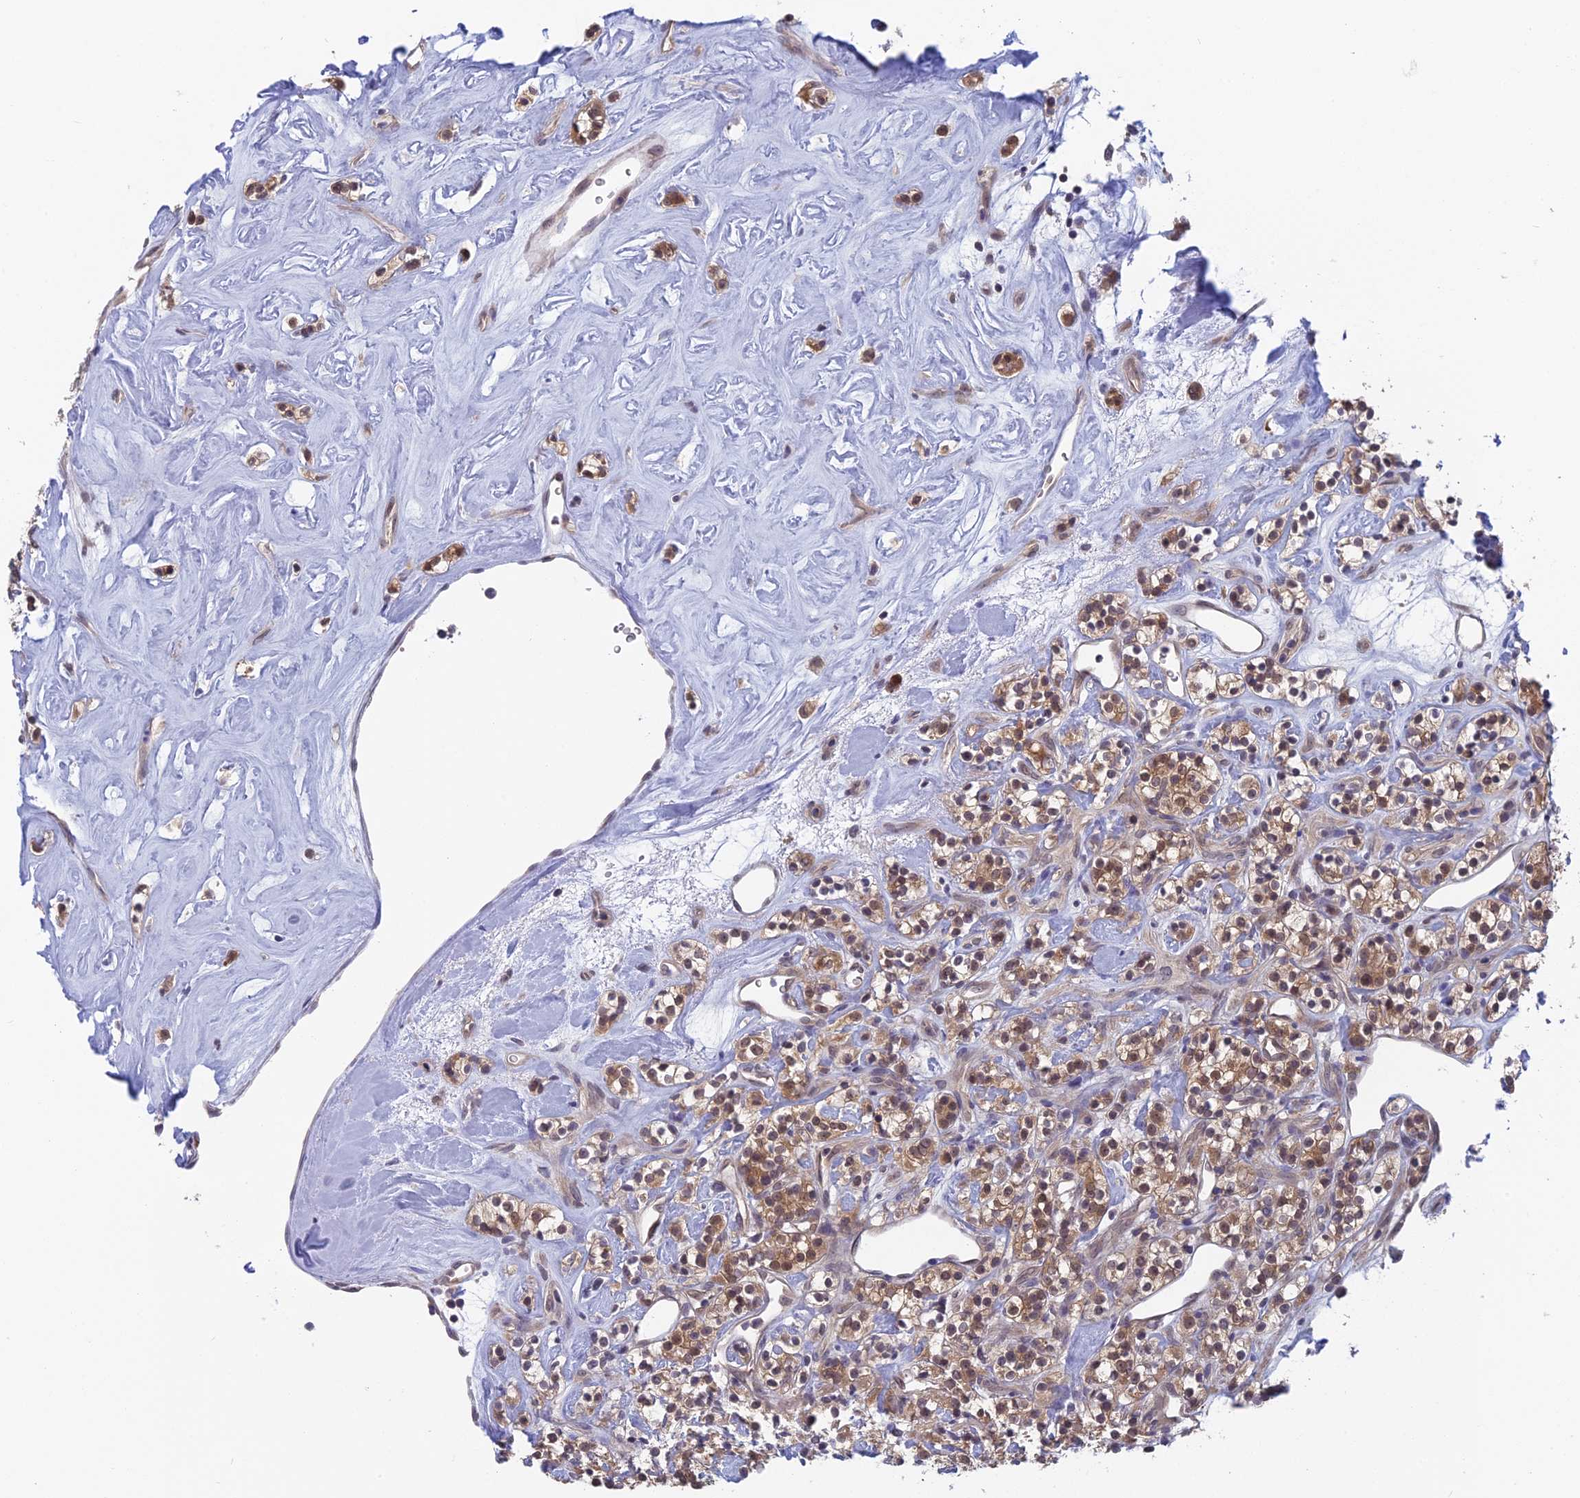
{"staining": {"intensity": "moderate", "quantity": "25%-75%", "location": "cytoplasmic/membranous,nuclear"}, "tissue": "renal cancer", "cell_type": "Tumor cells", "image_type": "cancer", "snomed": [{"axis": "morphology", "description": "Adenocarcinoma, NOS"}, {"axis": "topography", "description": "Kidney"}], "caption": "Immunohistochemistry (IHC) of renal adenocarcinoma demonstrates medium levels of moderate cytoplasmic/membranous and nuclear expression in approximately 25%-75% of tumor cells.", "gene": "MRI1", "patient": {"sex": "male", "age": 77}}